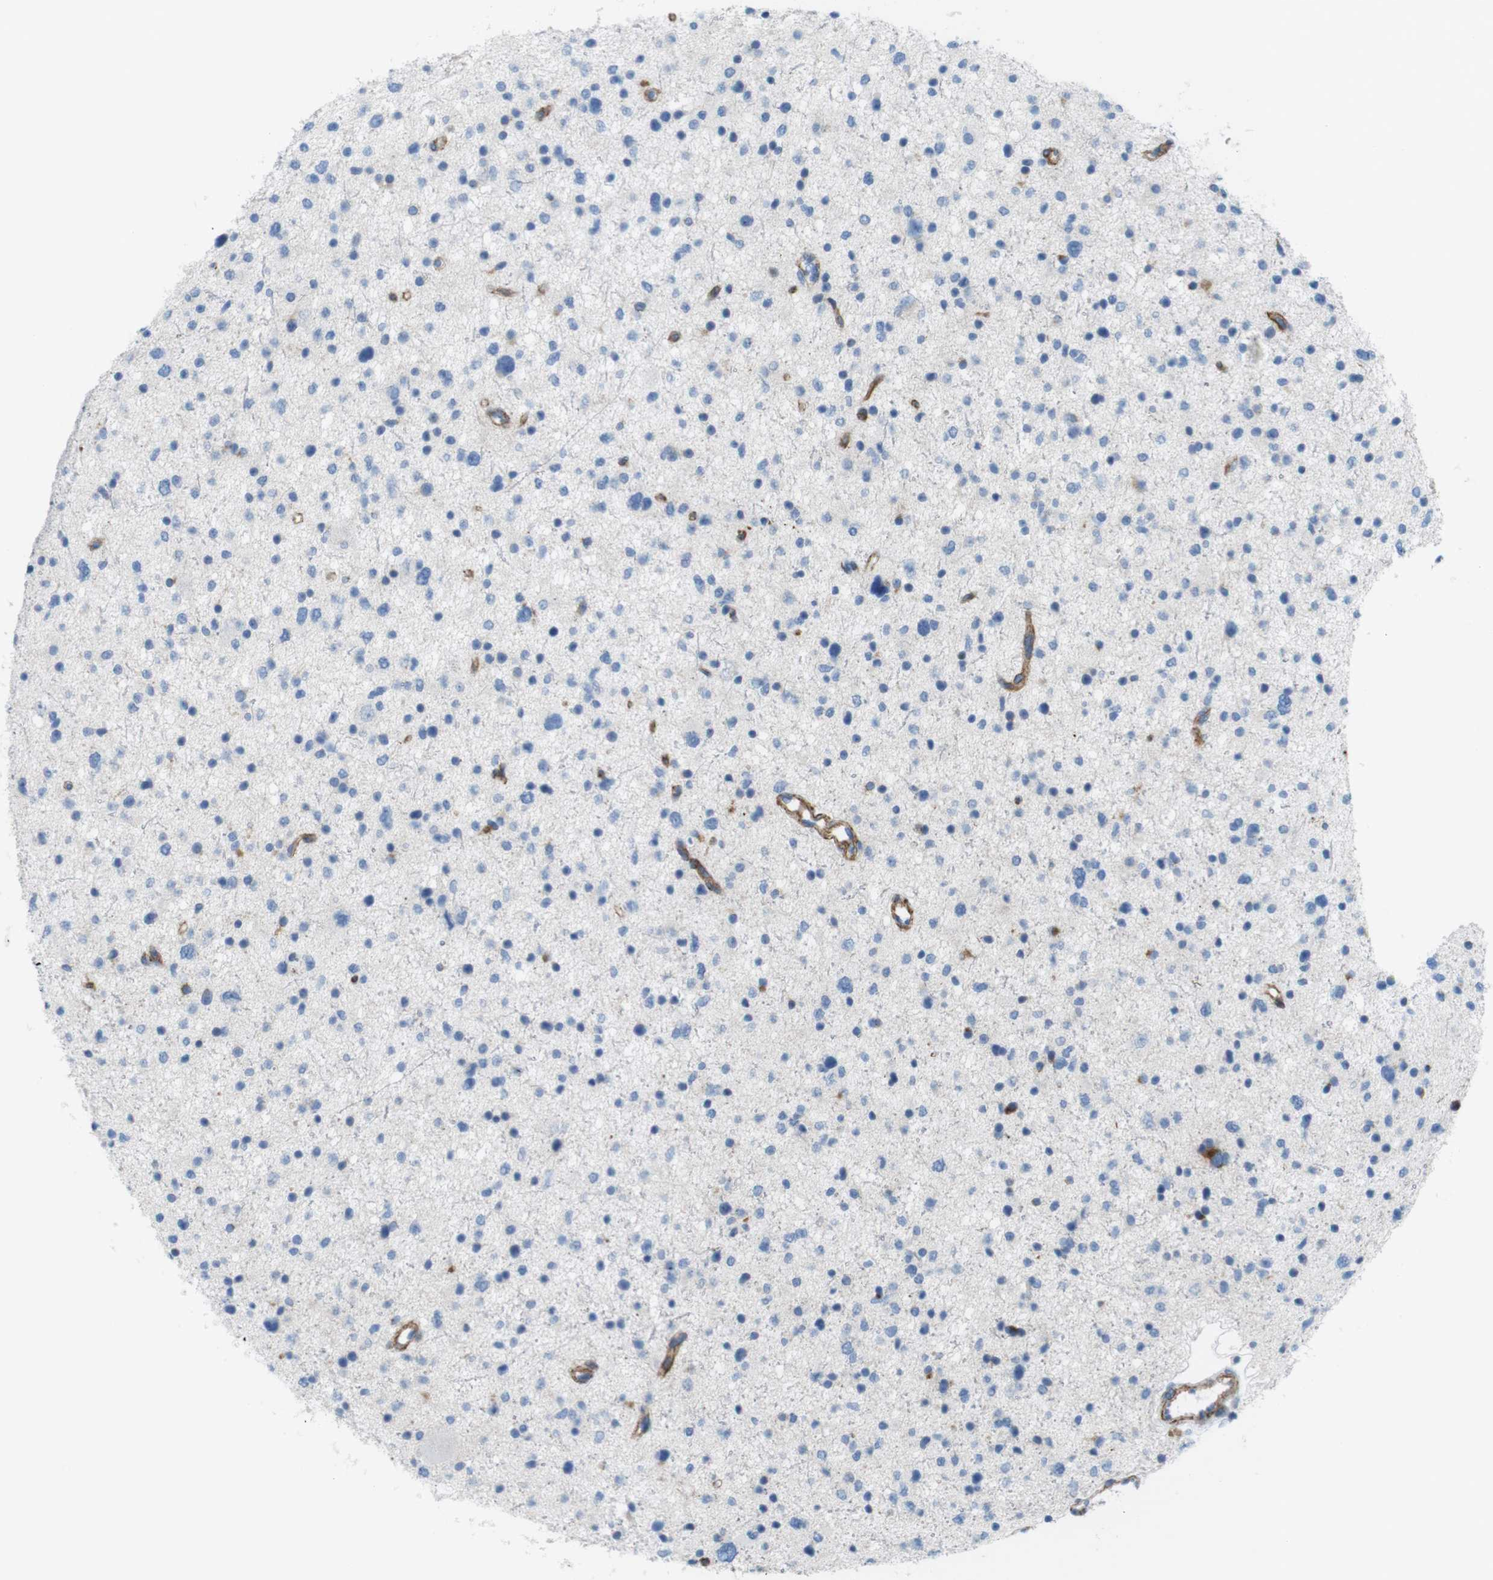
{"staining": {"intensity": "negative", "quantity": "none", "location": "none"}, "tissue": "glioma", "cell_type": "Tumor cells", "image_type": "cancer", "snomed": [{"axis": "morphology", "description": "Glioma, malignant, Low grade"}, {"axis": "topography", "description": "Brain"}], "caption": "Human glioma stained for a protein using immunohistochemistry displays no staining in tumor cells.", "gene": "MYH9", "patient": {"sex": "female", "age": 37}}